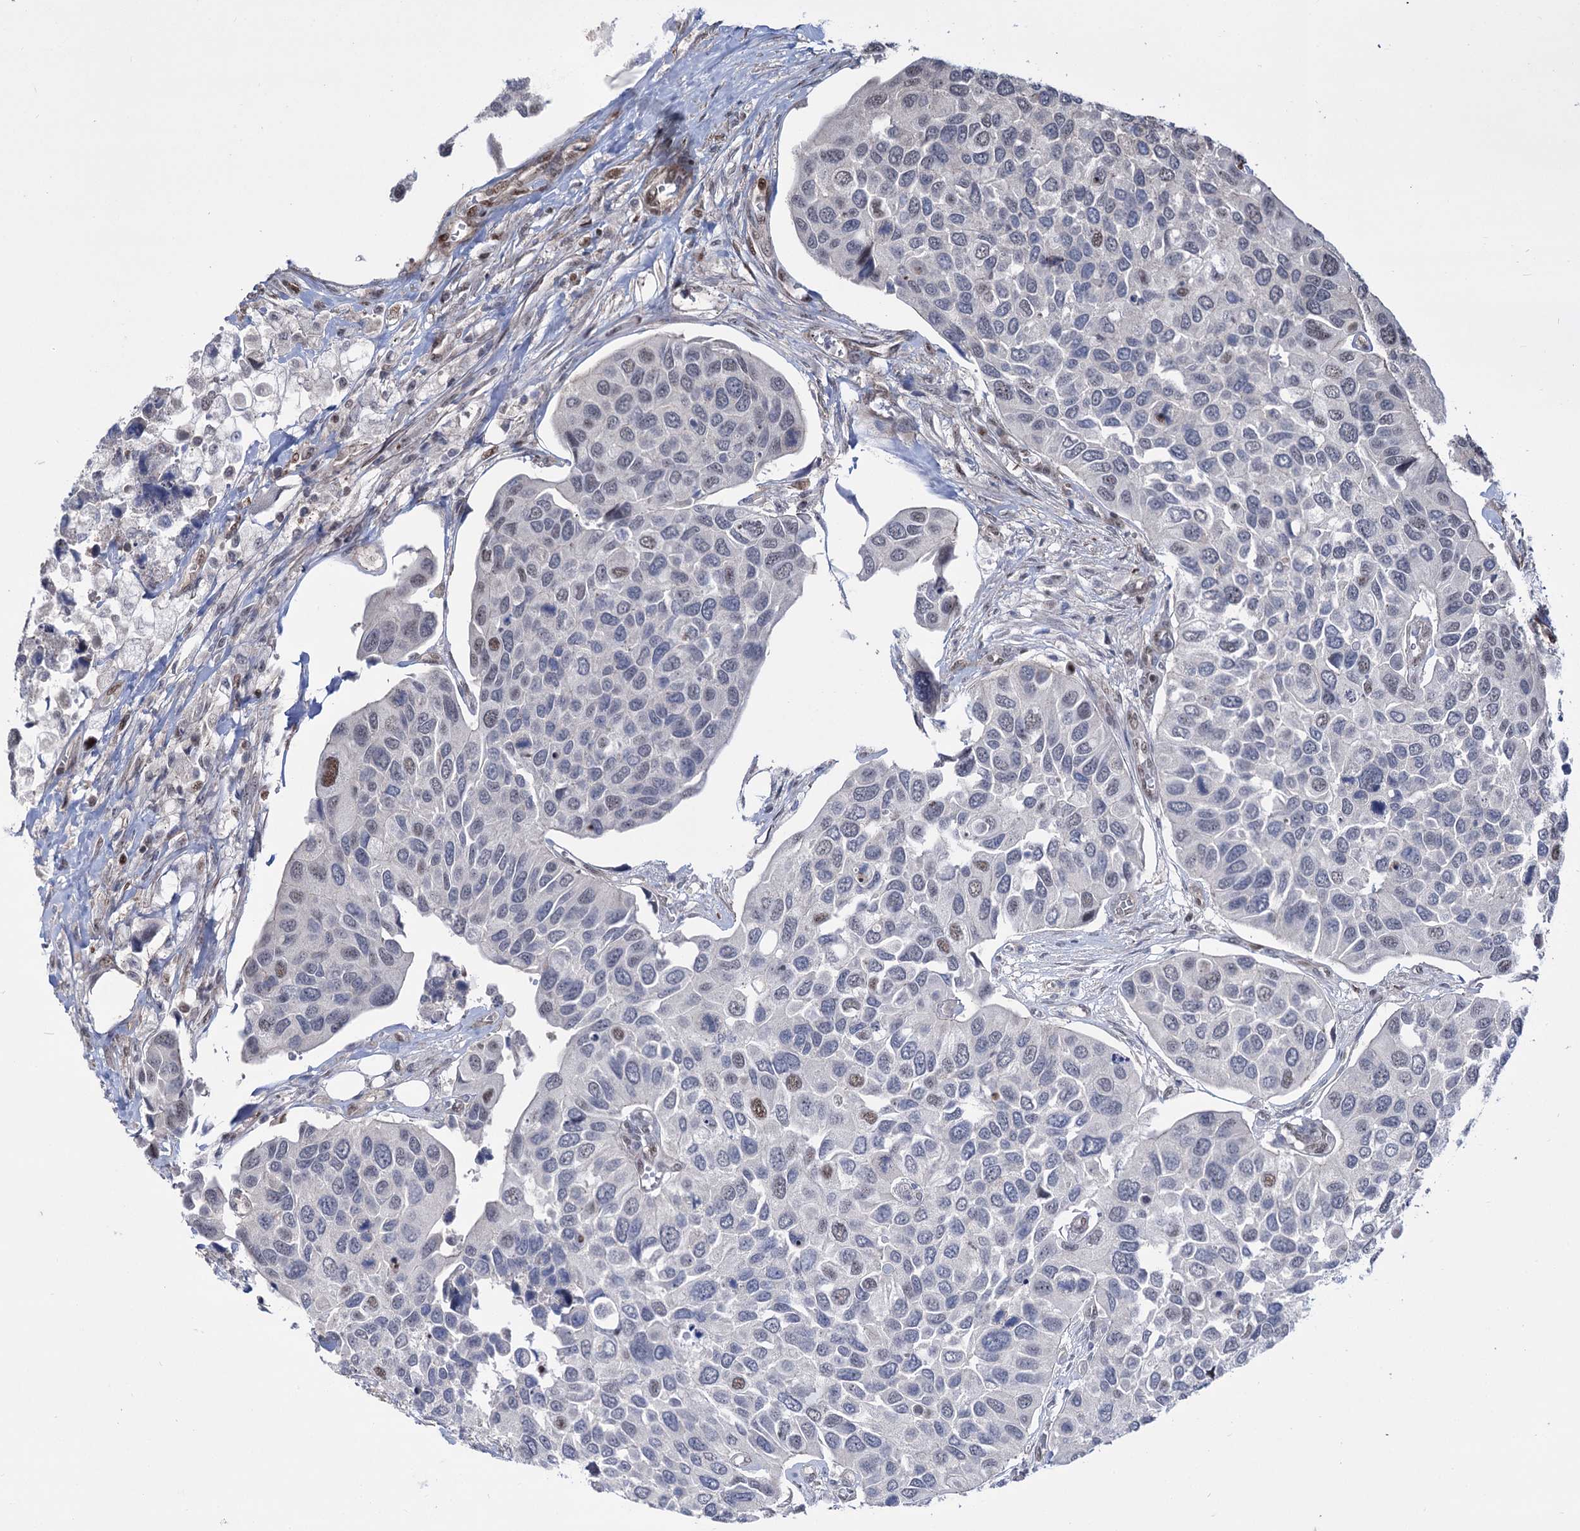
{"staining": {"intensity": "negative", "quantity": "none", "location": "none"}, "tissue": "urothelial cancer", "cell_type": "Tumor cells", "image_type": "cancer", "snomed": [{"axis": "morphology", "description": "Urothelial carcinoma, High grade"}, {"axis": "topography", "description": "Urinary bladder"}], "caption": "IHC histopathology image of human urothelial cancer stained for a protein (brown), which shows no expression in tumor cells.", "gene": "CHMP7", "patient": {"sex": "male", "age": 74}}